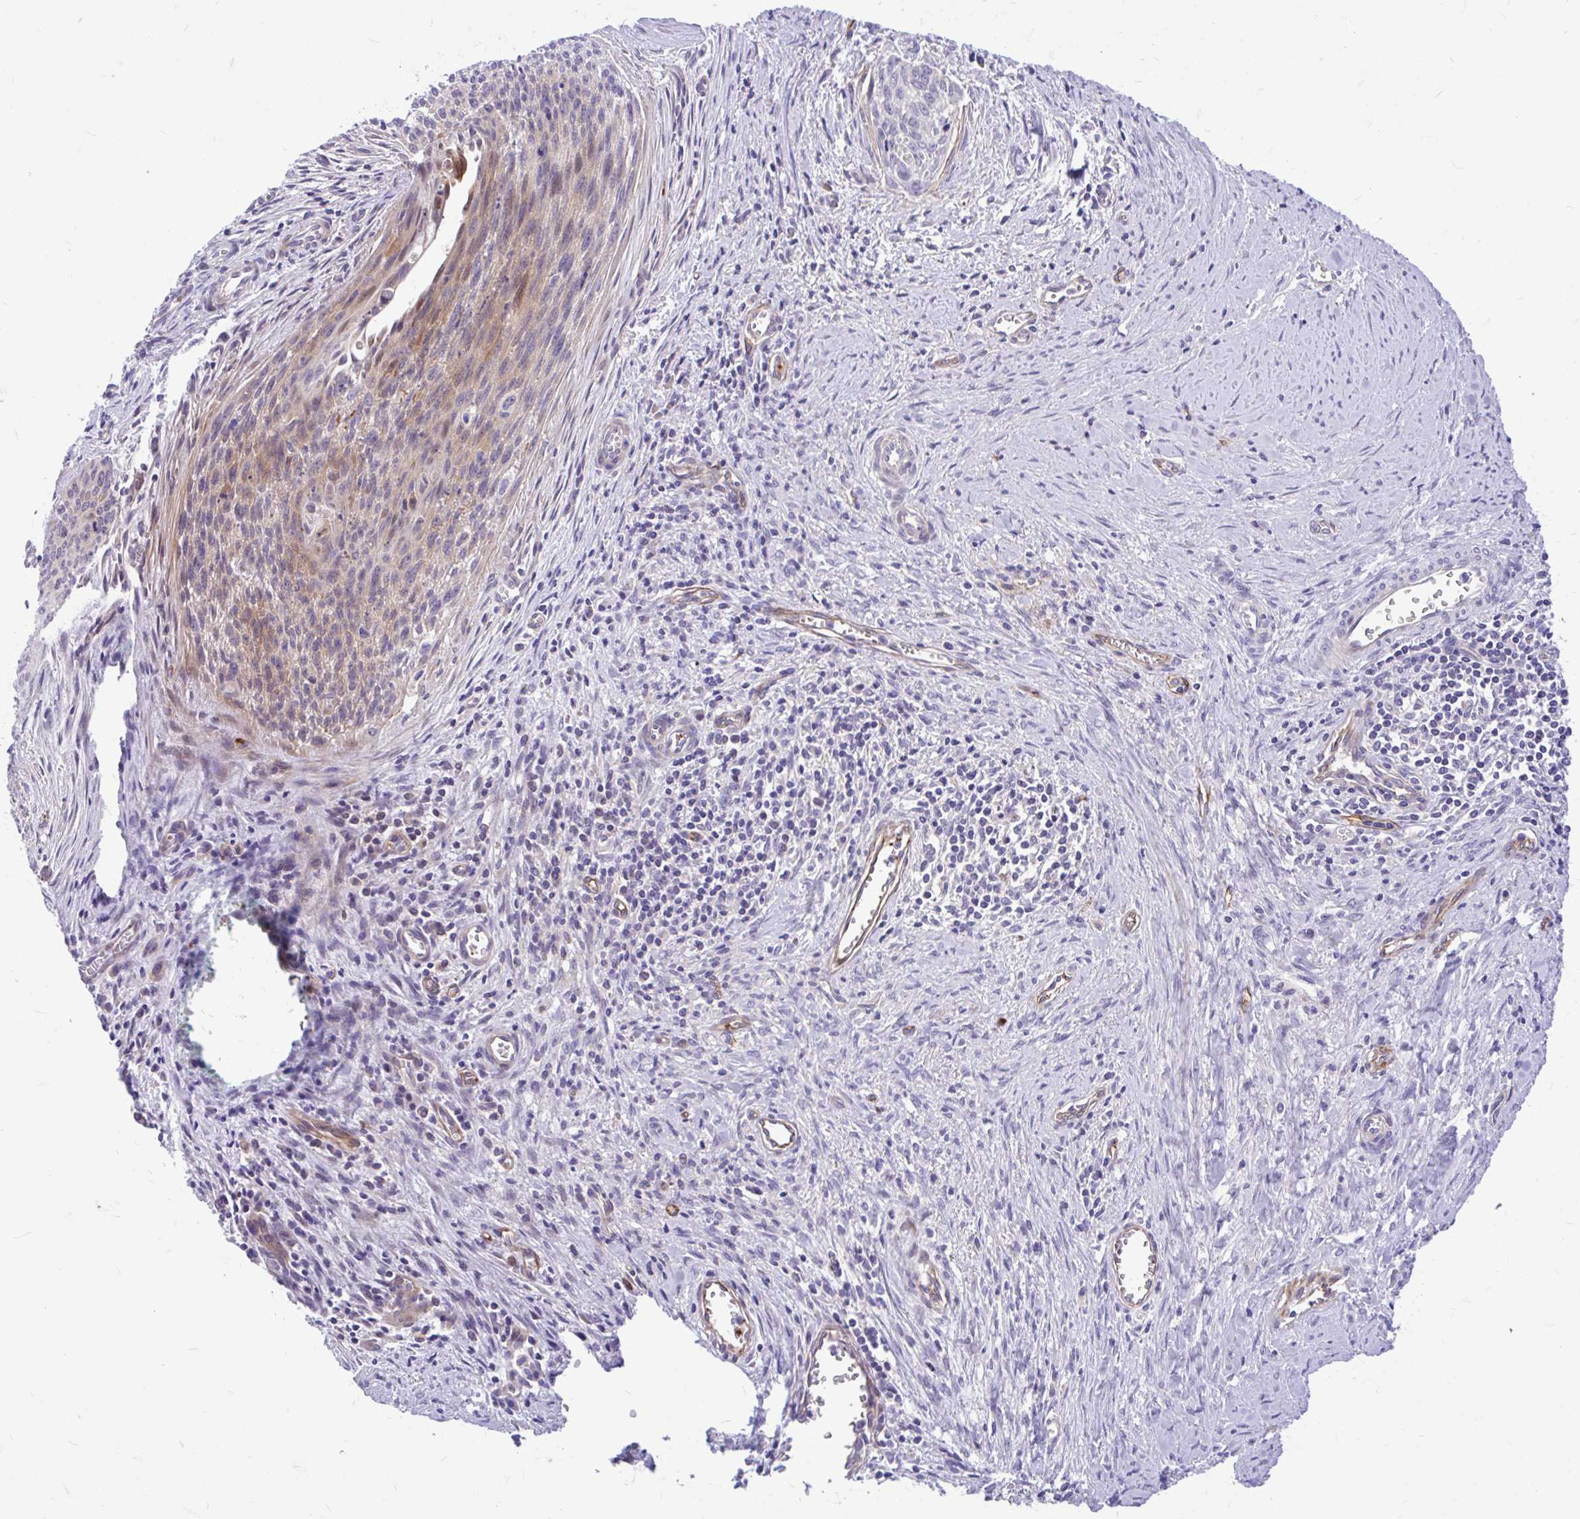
{"staining": {"intensity": "weak", "quantity": "25%-75%", "location": "cytoplasmic/membranous"}, "tissue": "cervical cancer", "cell_type": "Tumor cells", "image_type": "cancer", "snomed": [{"axis": "morphology", "description": "Squamous cell carcinoma, NOS"}, {"axis": "topography", "description": "Cervix"}], "caption": "Approximately 25%-75% of tumor cells in cervical cancer show weak cytoplasmic/membranous protein positivity as visualized by brown immunohistochemical staining.", "gene": "ESPNL", "patient": {"sex": "female", "age": 55}}